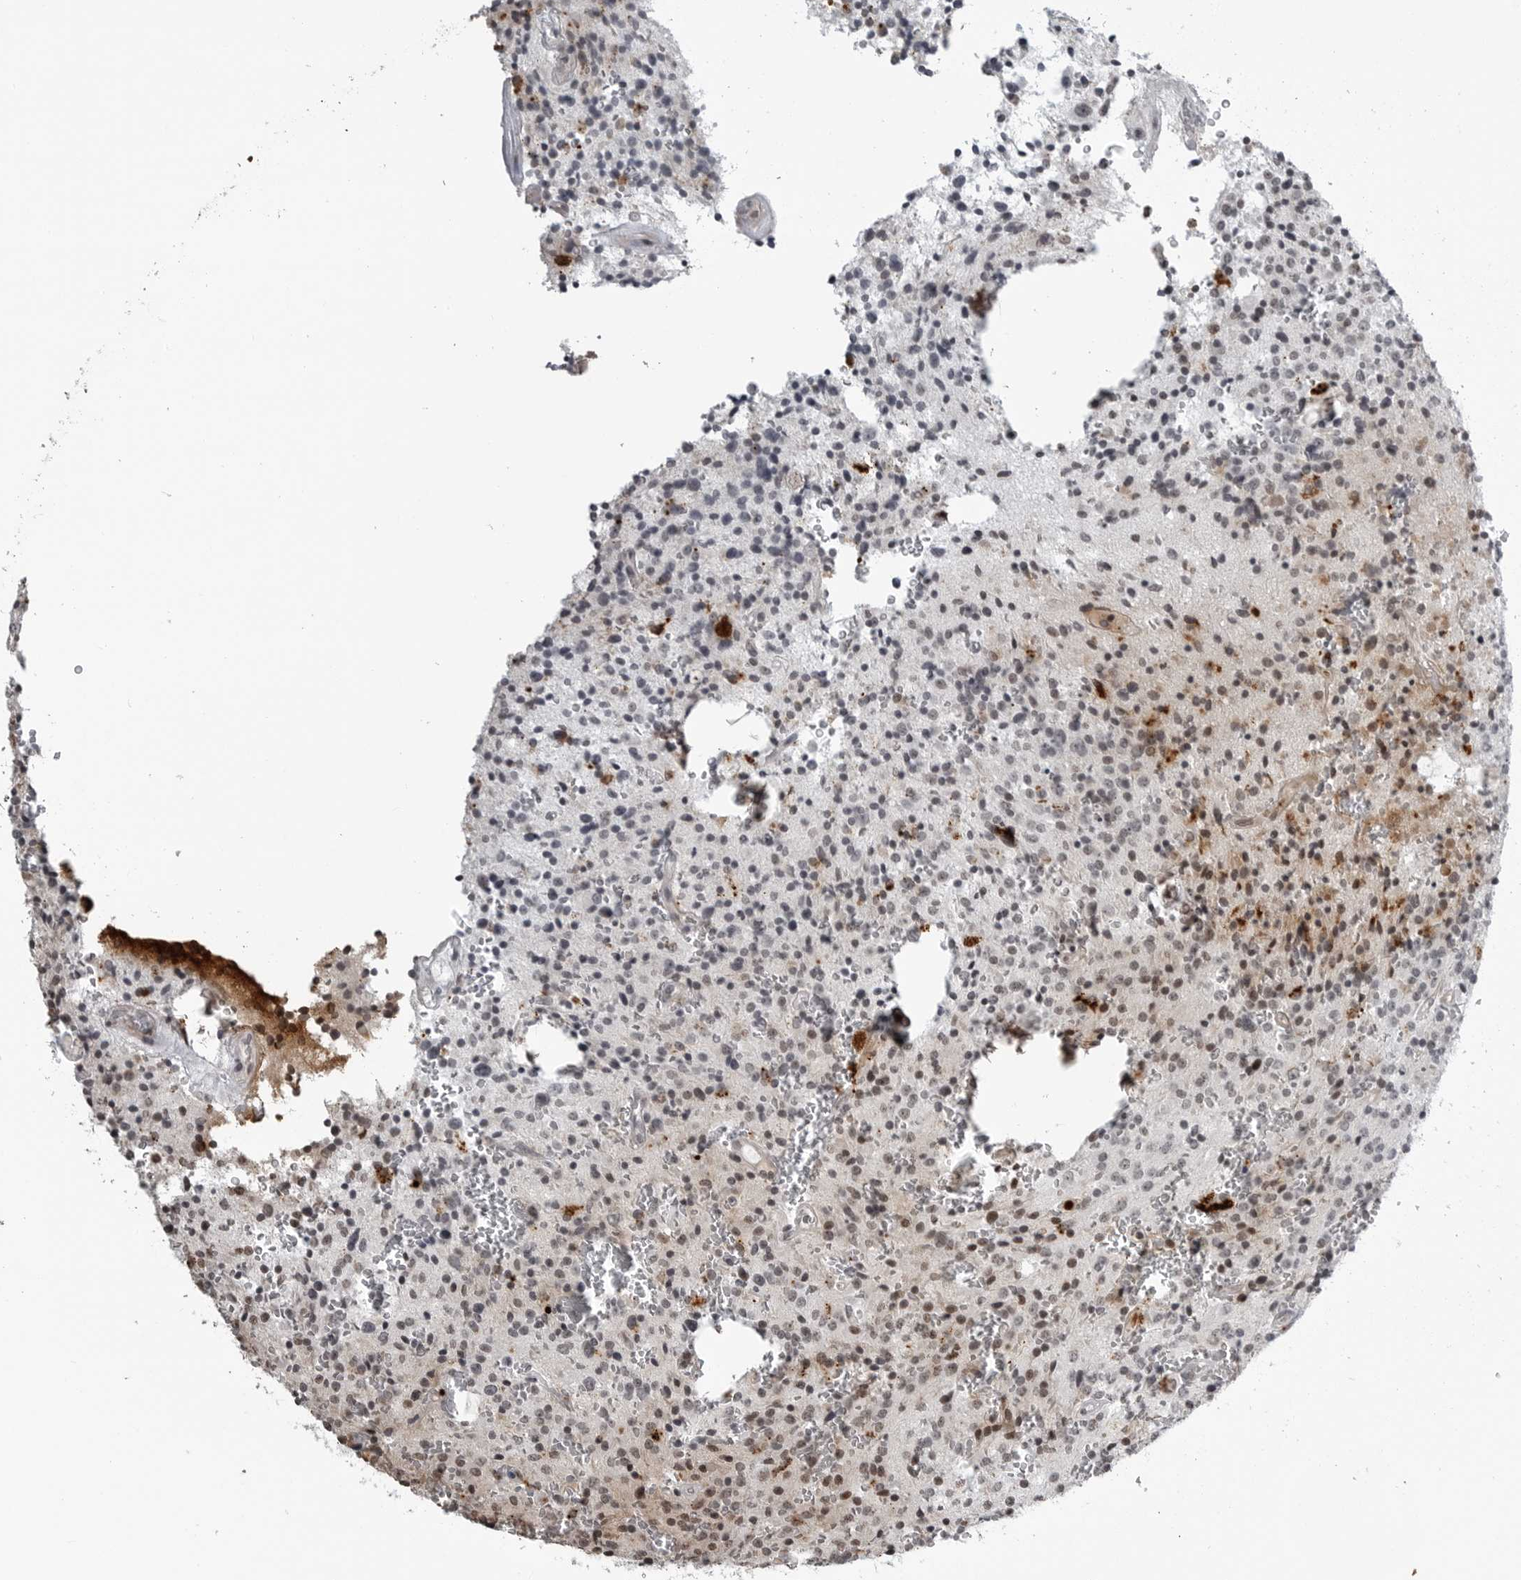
{"staining": {"intensity": "negative", "quantity": "none", "location": "none"}, "tissue": "glioma", "cell_type": "Tumor cells", "image_type": "cancer", "snomed": [{"axis": "morphology", "description": "Glioma, malignant, Low grade"}, {"axis": "topography", "description": "Brain"}], "caption": "Immunohistochemical staining of human glioma displays no significant expression in tumor cells.", "gene": "CXCR5", "patient": {"sex": "male", "age": 58}}